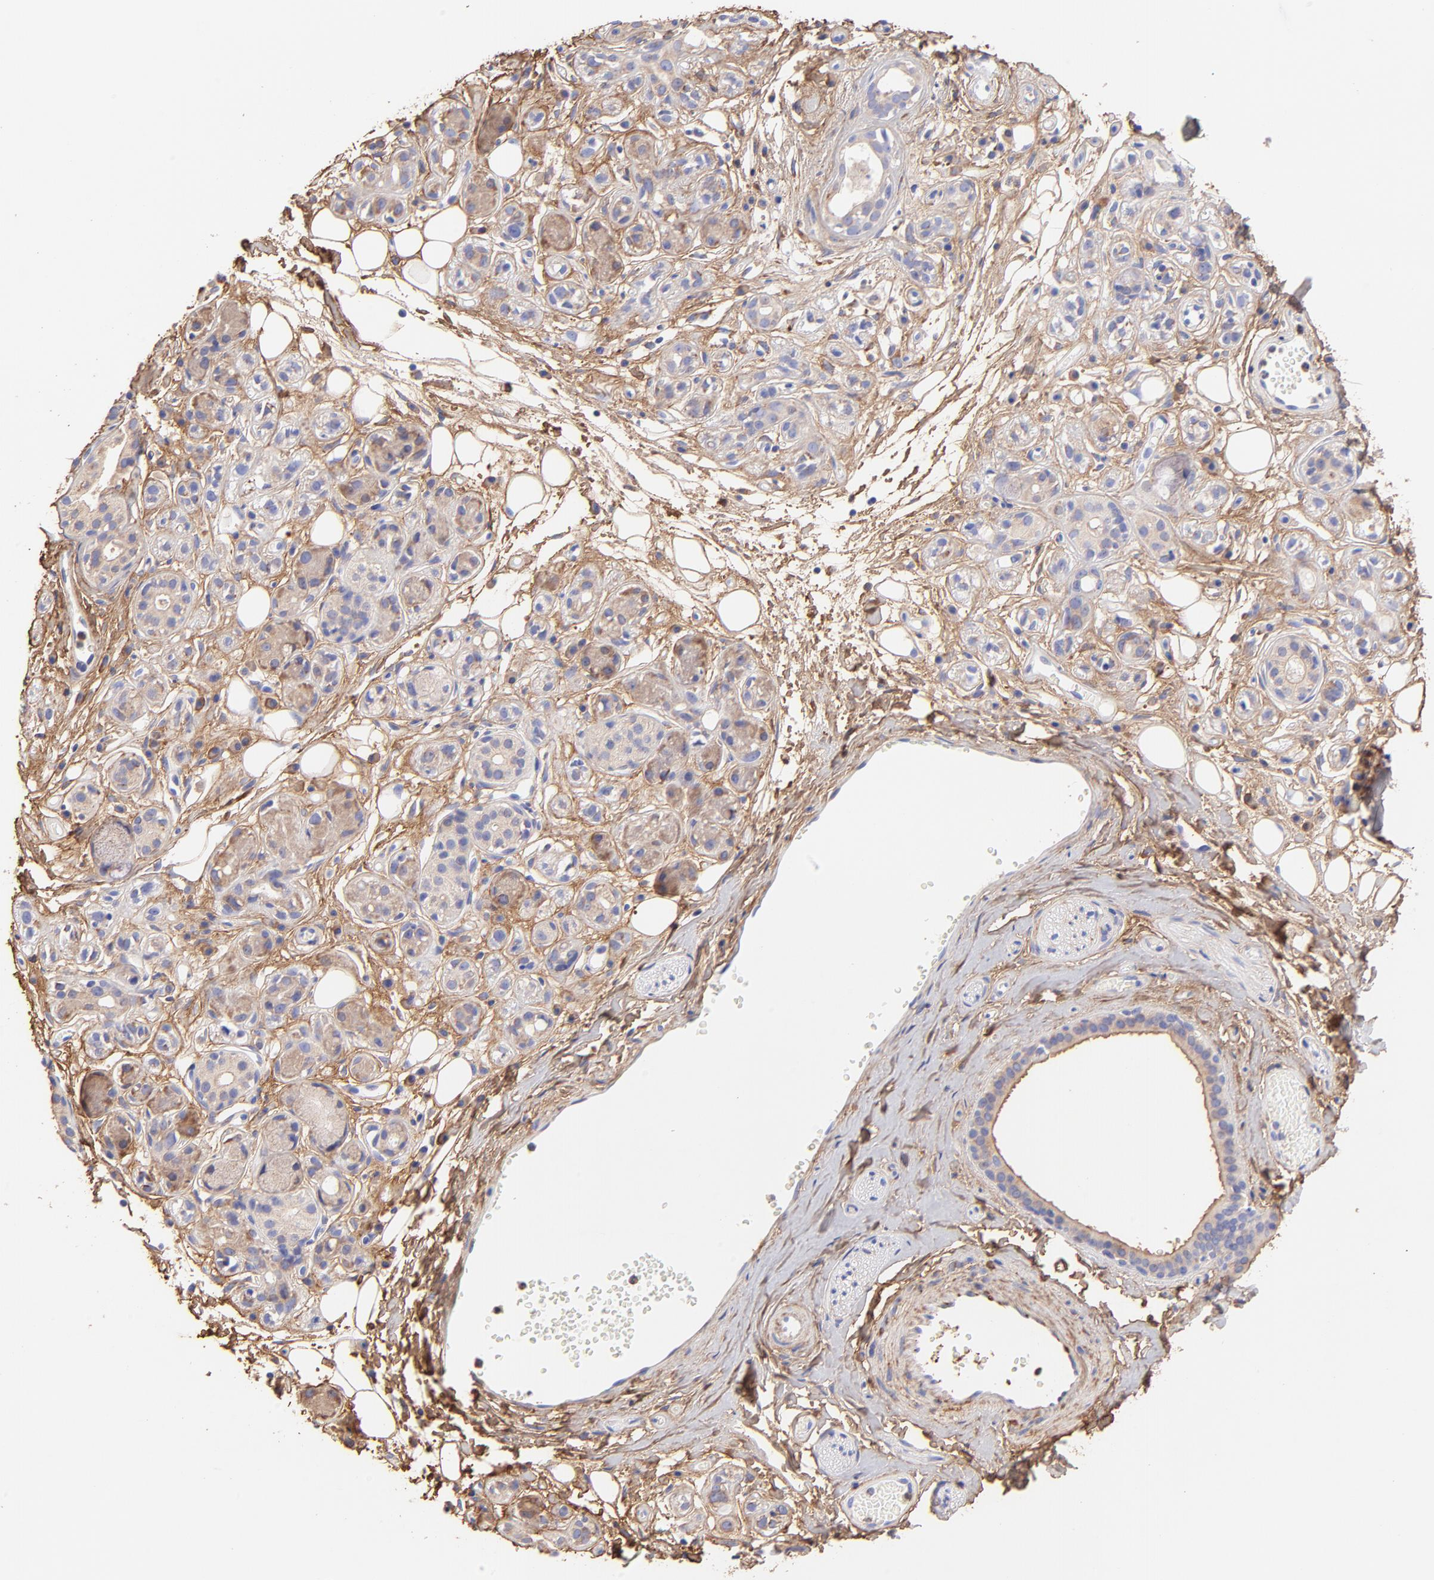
{"staining": {"intensity": "moderate", "quantity": "25%-75%", "location": "cytoplasmic/membranous"}, "tissue": "salivary gland", "cell_type": "Glandular cells", "image_type": "normal", "snomed": [{"axis": "morphology", "description": "Normal tissue, NOS"}, {"axis": "topography", "description": "Salivary gland"}], "caption": "Approximately 25%-75% of glandular cells in unremarkable human salivary gland reveal moderate cytoplasmic/membranous protein positivity as visualized by brown immunohistochemical staining.", "gene": "BGN", "patient": {"sex": "male", "age": 54}}